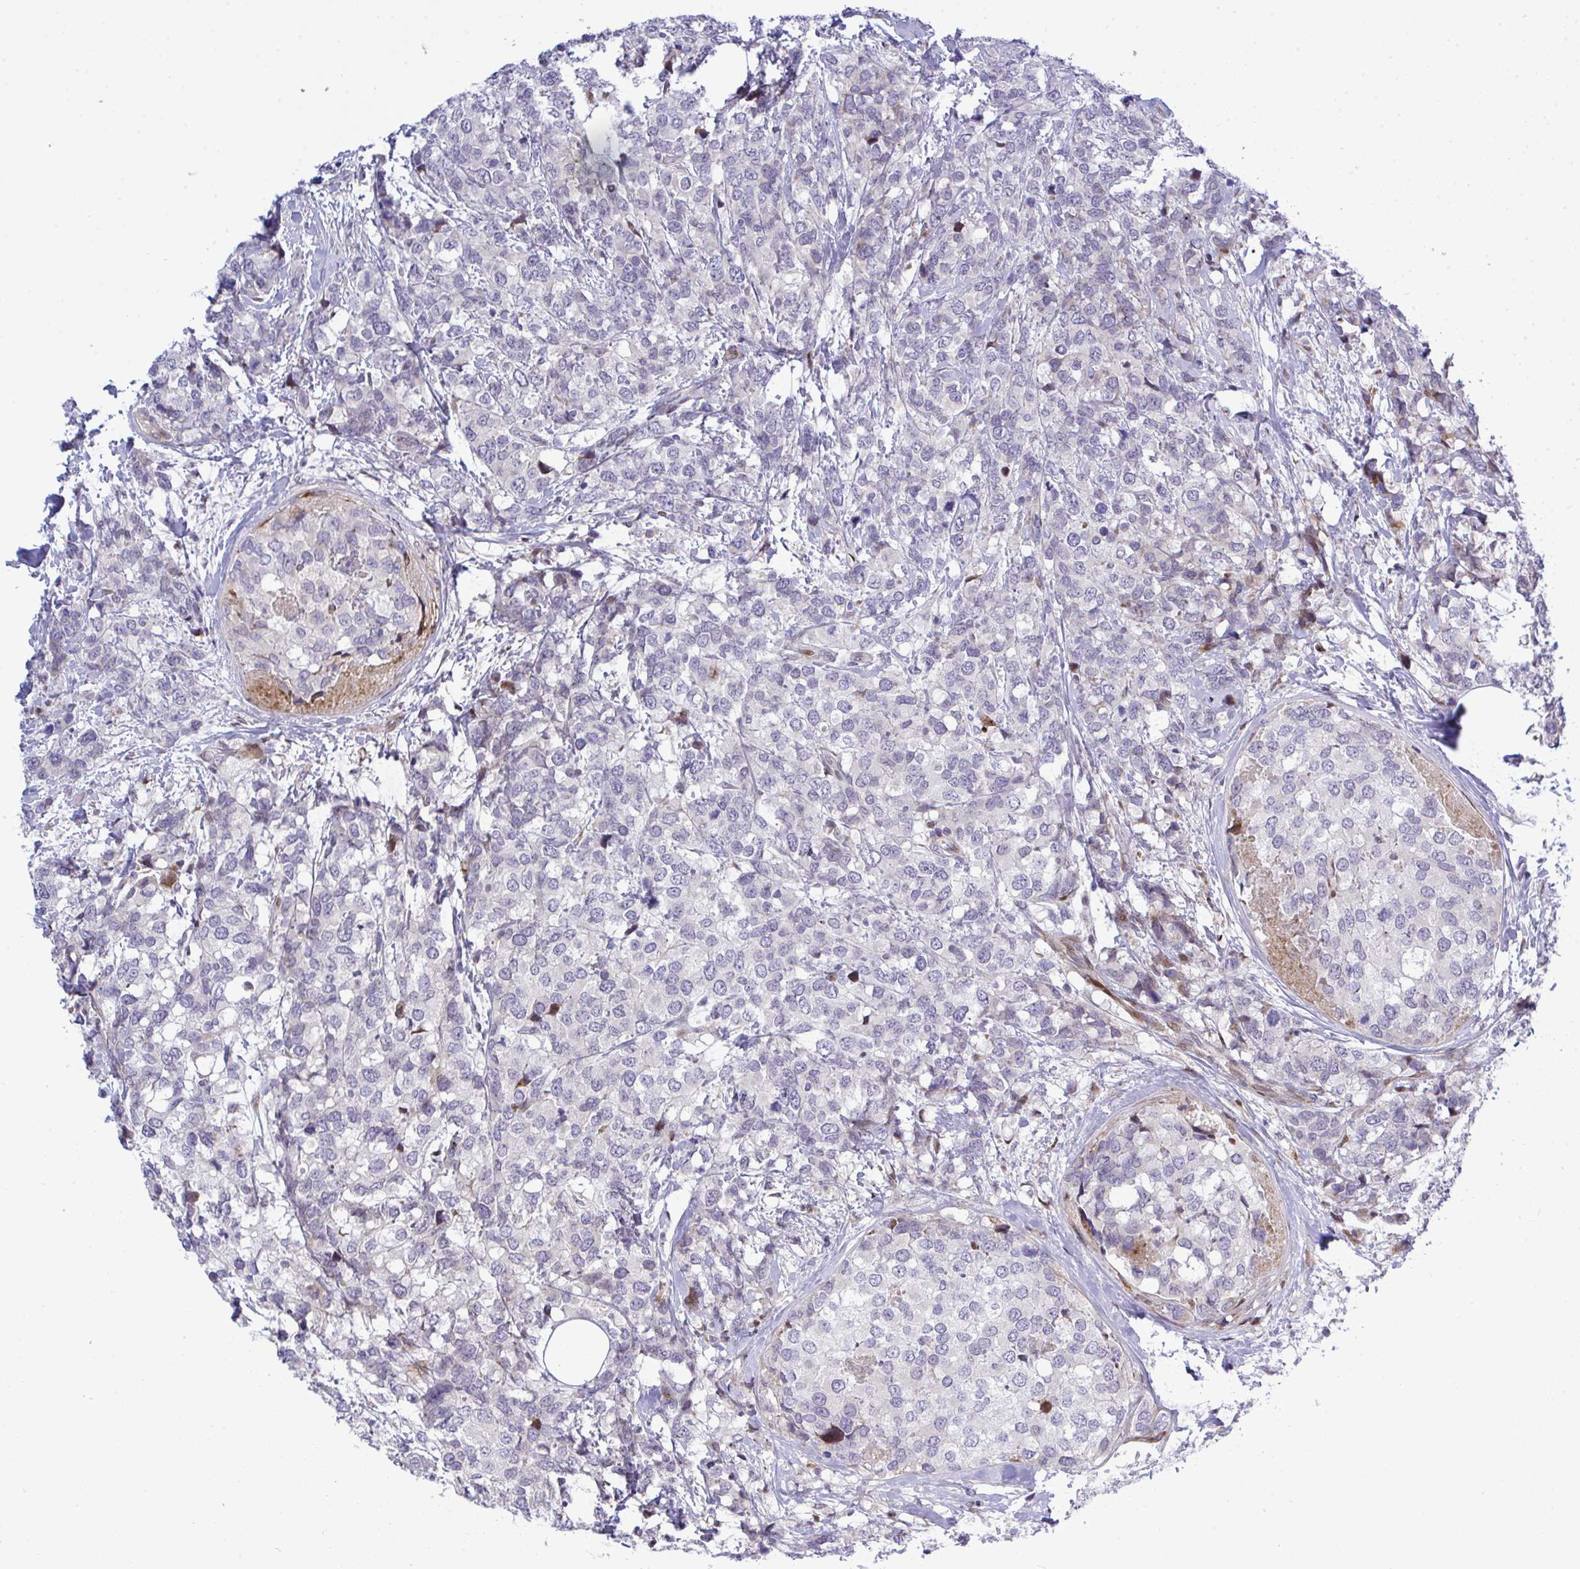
{"staining": {"intensity": "negative", "quantity": "none", "location": "none"}, "tissue": "breast cancer", "cell_type": "Tumor cells", "image_type": "cancer", "snomed": [{"axis": "morphology", "description": "Lobular carcinoma"}, {"axis": "topography", "description": "Breast"}], "caption": "Immunohistochemistry of breast lobular carcinoma shows no staining in tumor cells.", "gene": "CASTOR2", "patient": {"sex": "female", "age": 59}}